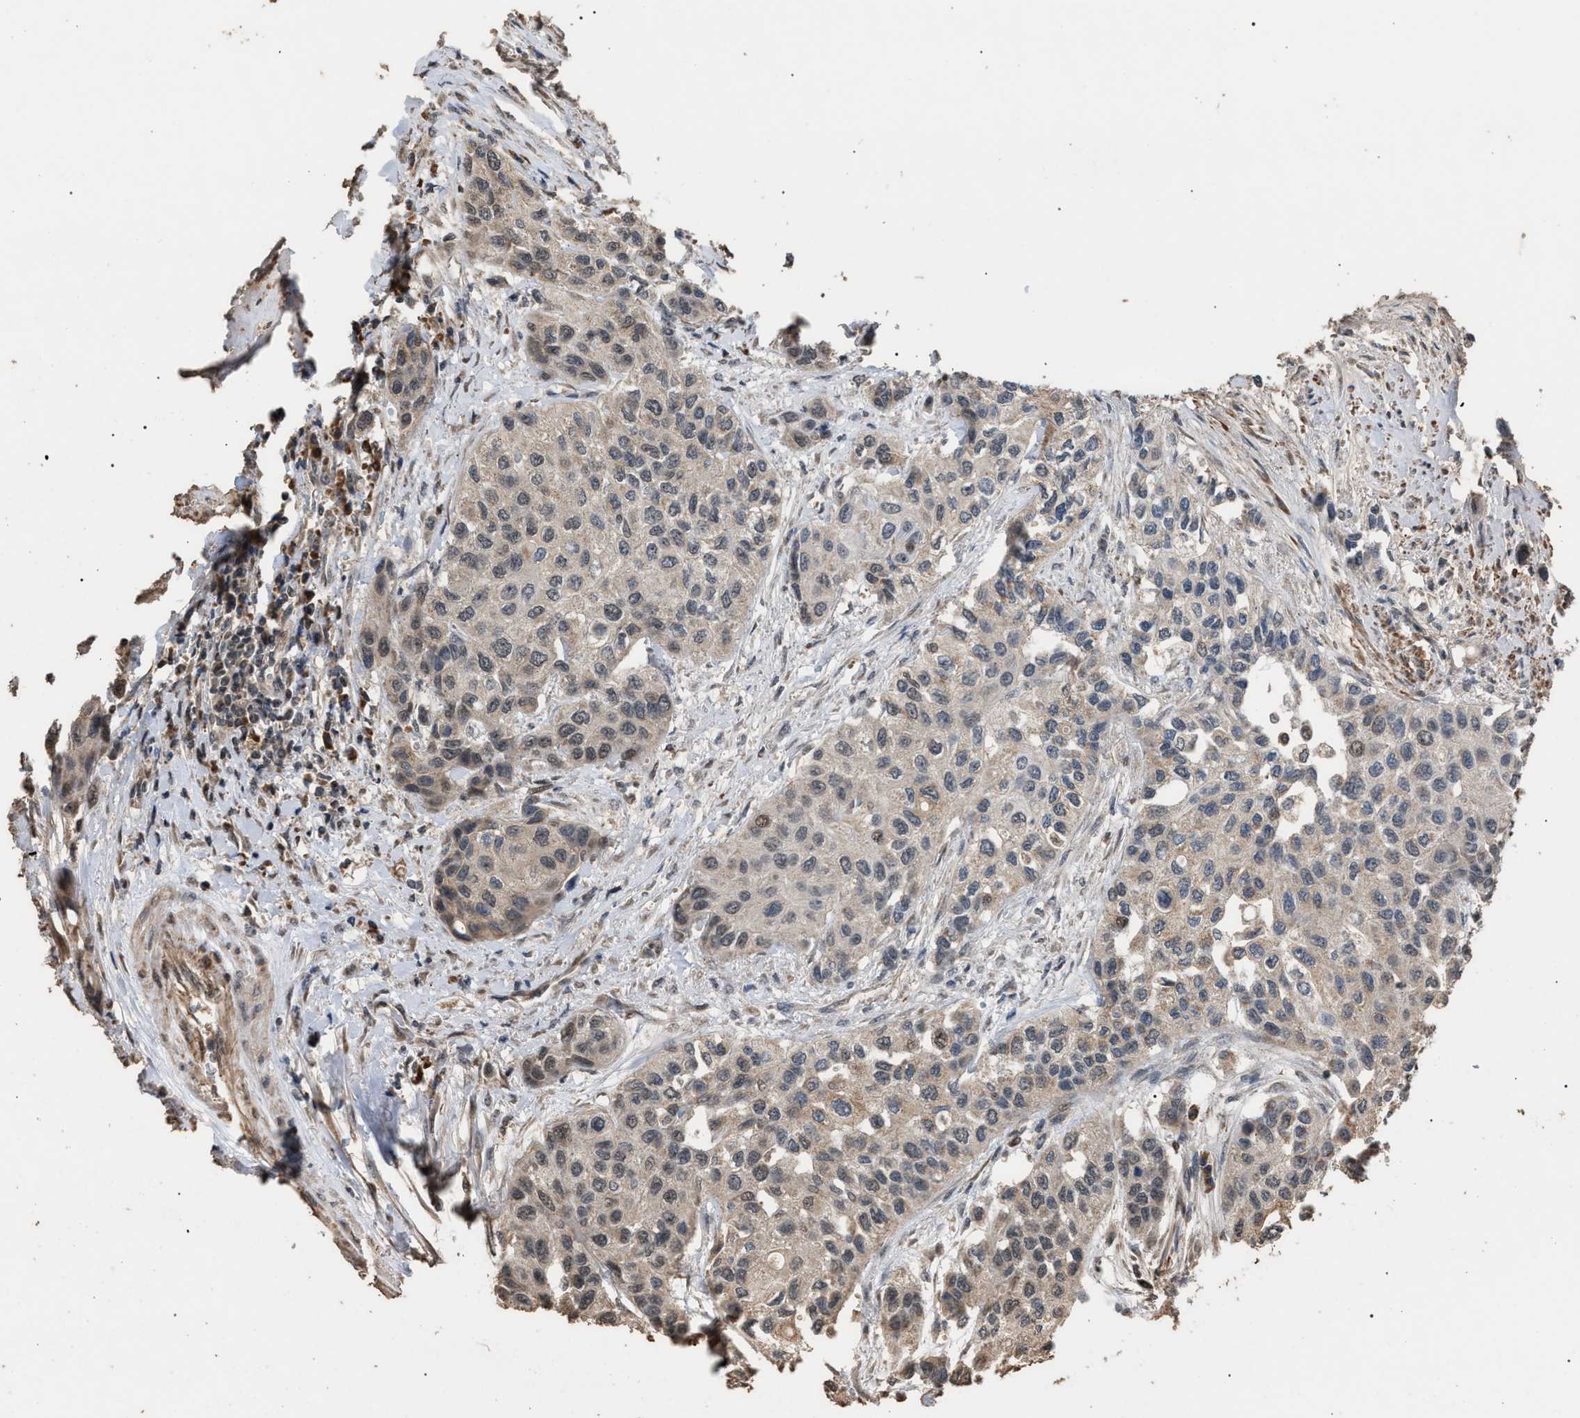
{"staining": {"intensity": "weak", "quantity": "<25%", "location": "cytoplasmic/membranous"}, "tissue": "urothelial cancer", "cell_type": "Tumor cells", "image_type": "cancer", "snomed": [{"axis": "morphology", "description": "Urothelial carcinoma, High grade"}, {"axis": "topography", "description": "Urinary bladder"}], "caption": "IHC of human urothelial cancer demonstrates no staining in tumor cells.", "gene": "NAA35", "patient": {"sex": "female", "age": 56}}